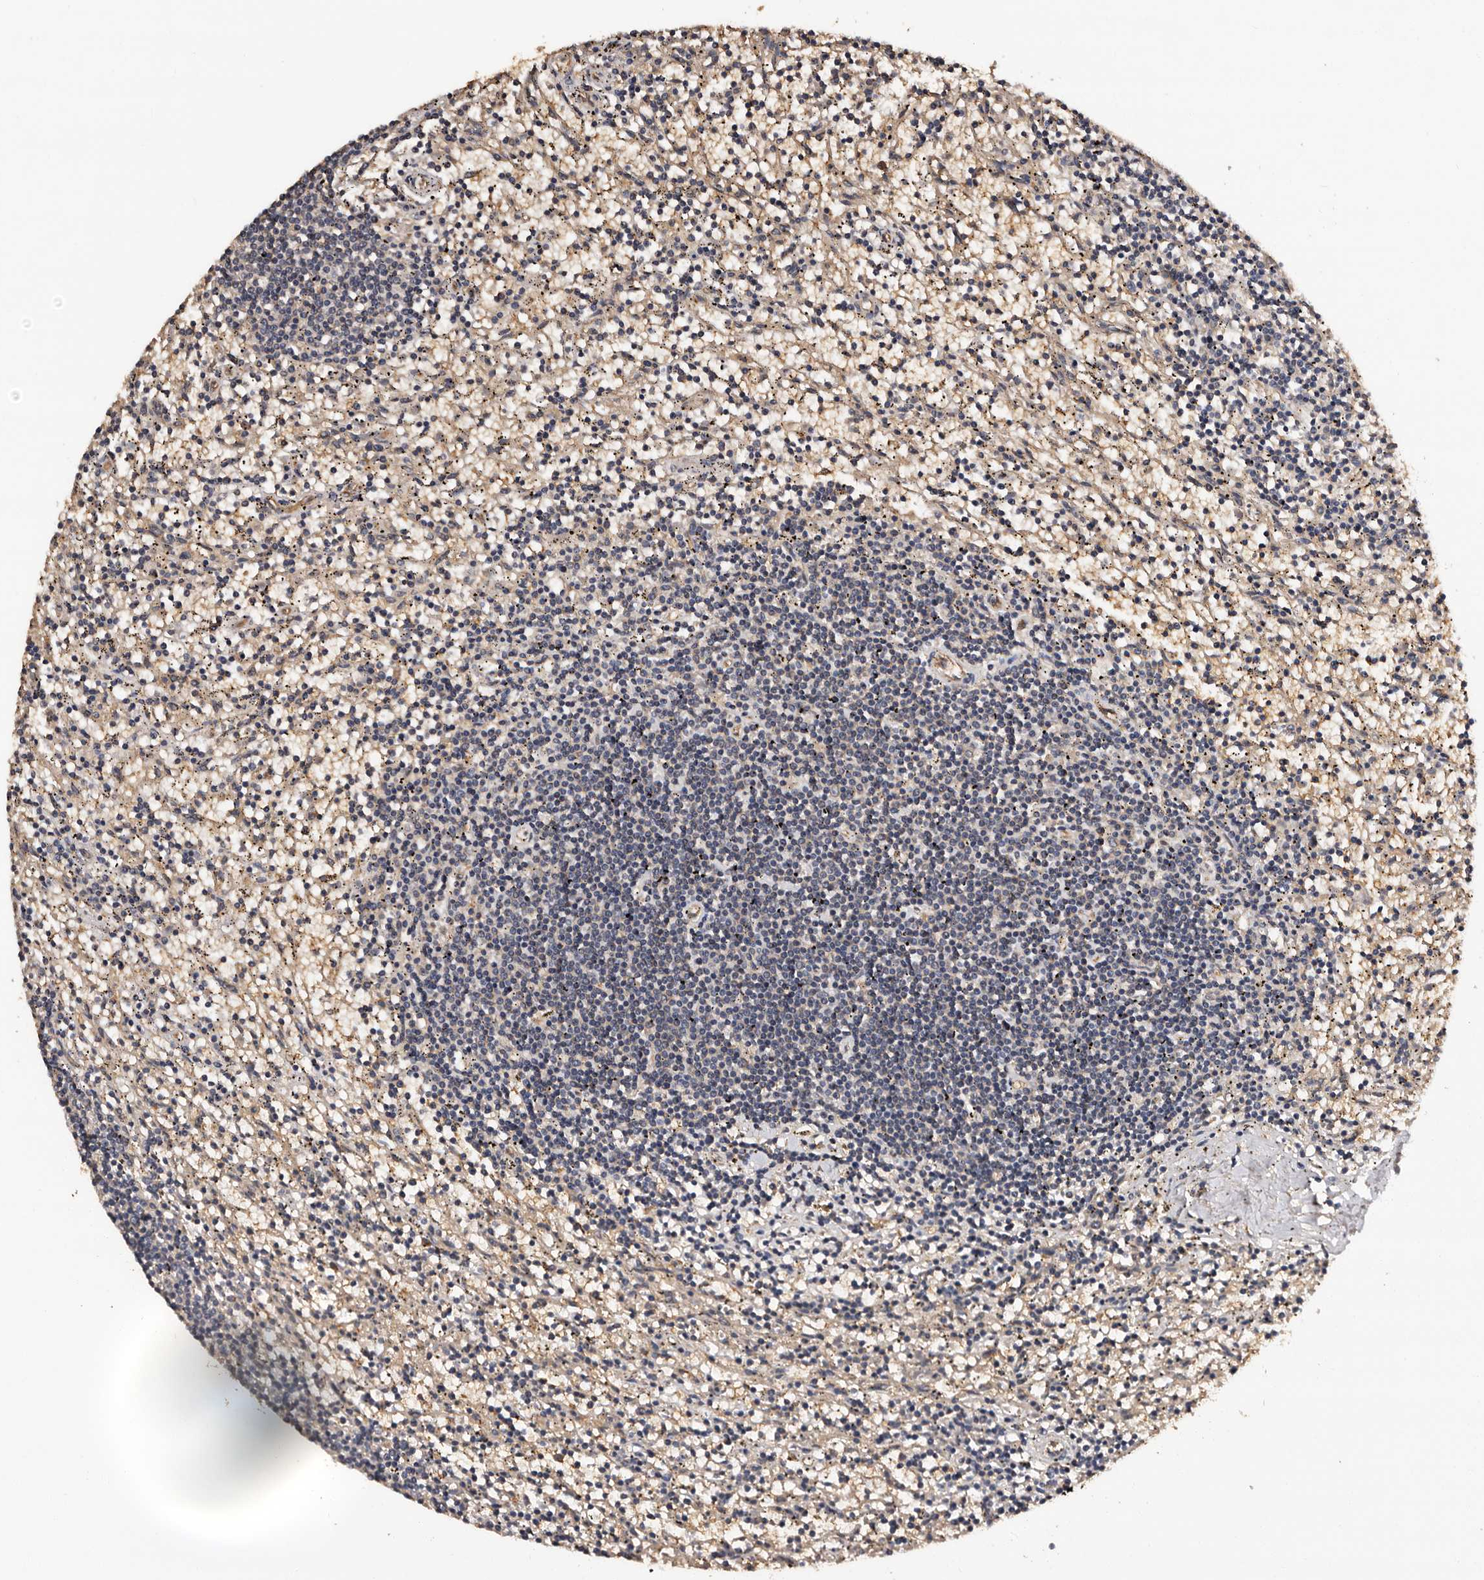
{"staining": {"intensity": "negative", "quantity": "none", "location": "none"}, "tissue": "lymphoma", "cell_type": "Tumor cells", "image_type": "cancer", "snomed": [{"axis": "morphology", "description": "Malignant lymphoma, non-Hodgkin's type, Low grade"}, {"axis": "topography", "description": "Spleen"}], "caption": "Tumor cells are negative for brown protein staining in lymphoma.", "gene": "ADCK5", "patient": {"sex": "male", "age": 76}}